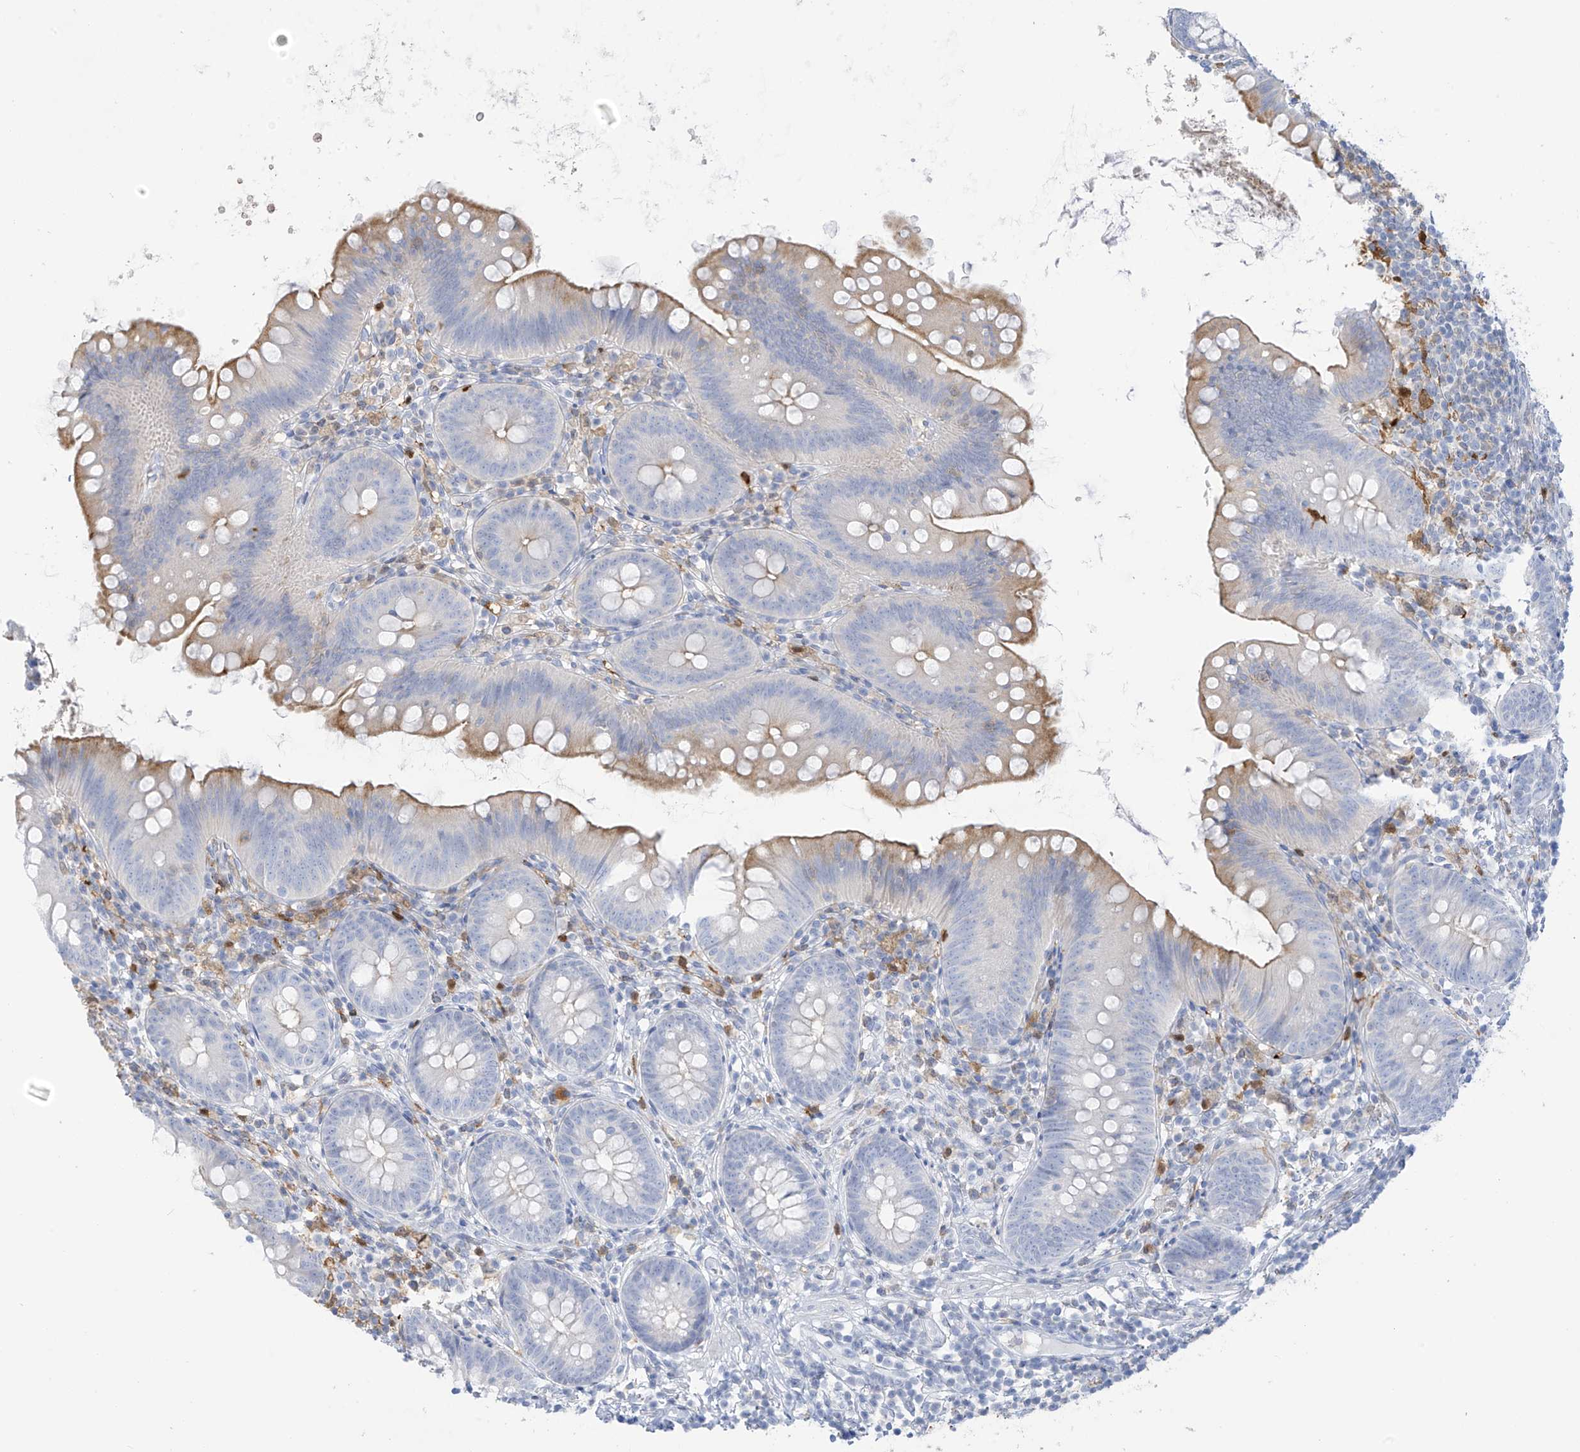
{"staining": {"intensity": "moderate", "quantity": "<25%", "location": "cytoplasmic/membranous"}, "tissue": "appendix", "cell_type": "Glandular cells", "image_type": "normal", "snomed": [{"axis": "morphology", "description": "Normal tissue, NOS"}, {"axis": "topography", "description": "Appendix"}], "caption": "This image reveals normal appendix stained with IHC to label a protein in brown. The cytoplasmic/membranous of glandular cells show moderate positivity for the protein. Nuclei are counter-stained blue.", "gene": "TRMT2B", "patient": {"sex": "female", "age": 62}}